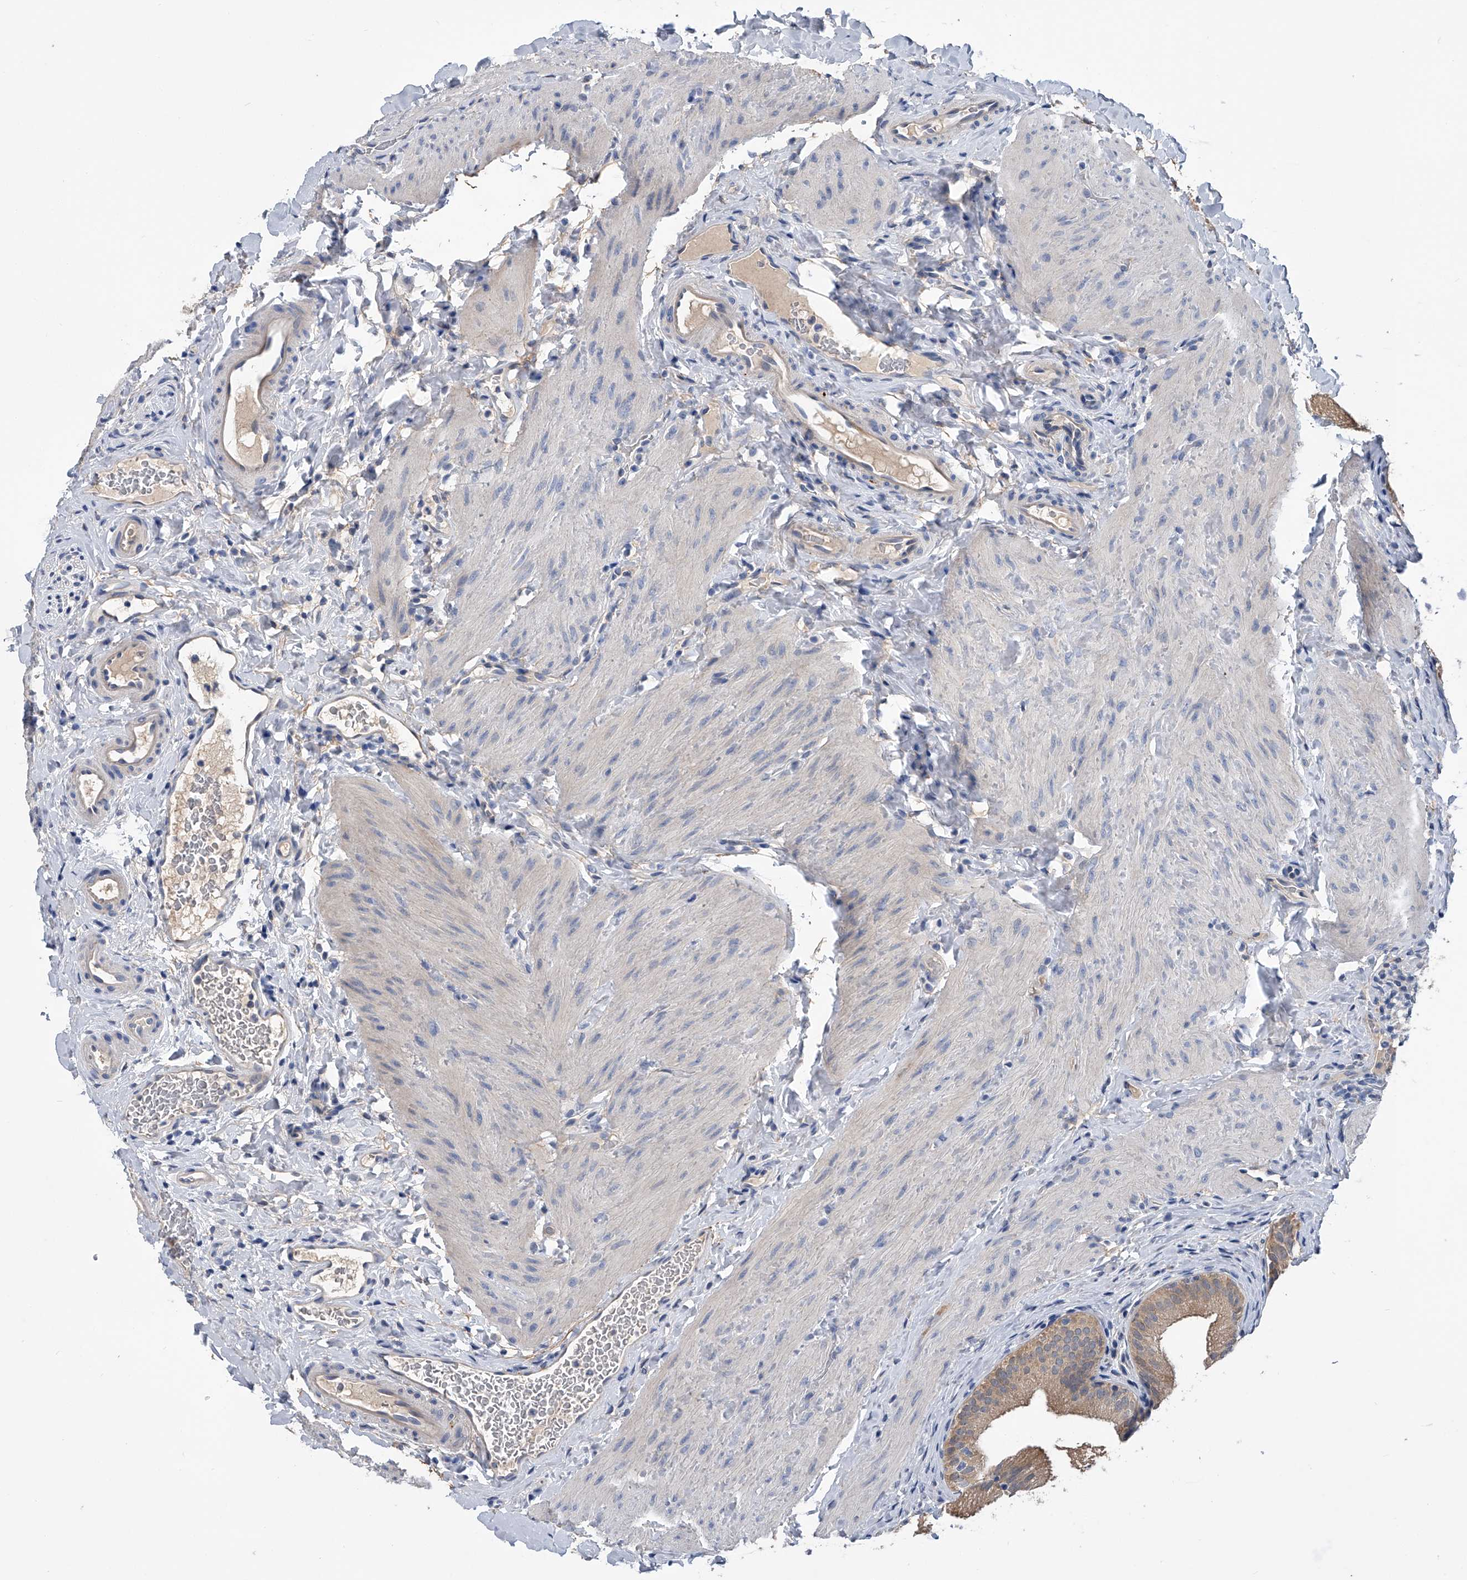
{"staining": {"intensity": "moderate", "quantity": ">75%", "location": "cytoplasmic/membranous"}, "tissue": "gallbladder", "cell_type": "Glandular cells", "image_type": "normal", "snomed": [{"axis": "morphology", "description": "Normal tissue, NOS"}, {"axis": "topography", "description": "Gallbladder"}], "caption": "Gallbladder stained with DAB immunohistochemistry demonstrates medium levels of moderate cytoplasmic/membranous staining in about >75% of glandular cells.", "gene": "PGM3", "patient": {"sex": "female", "age": 30}}